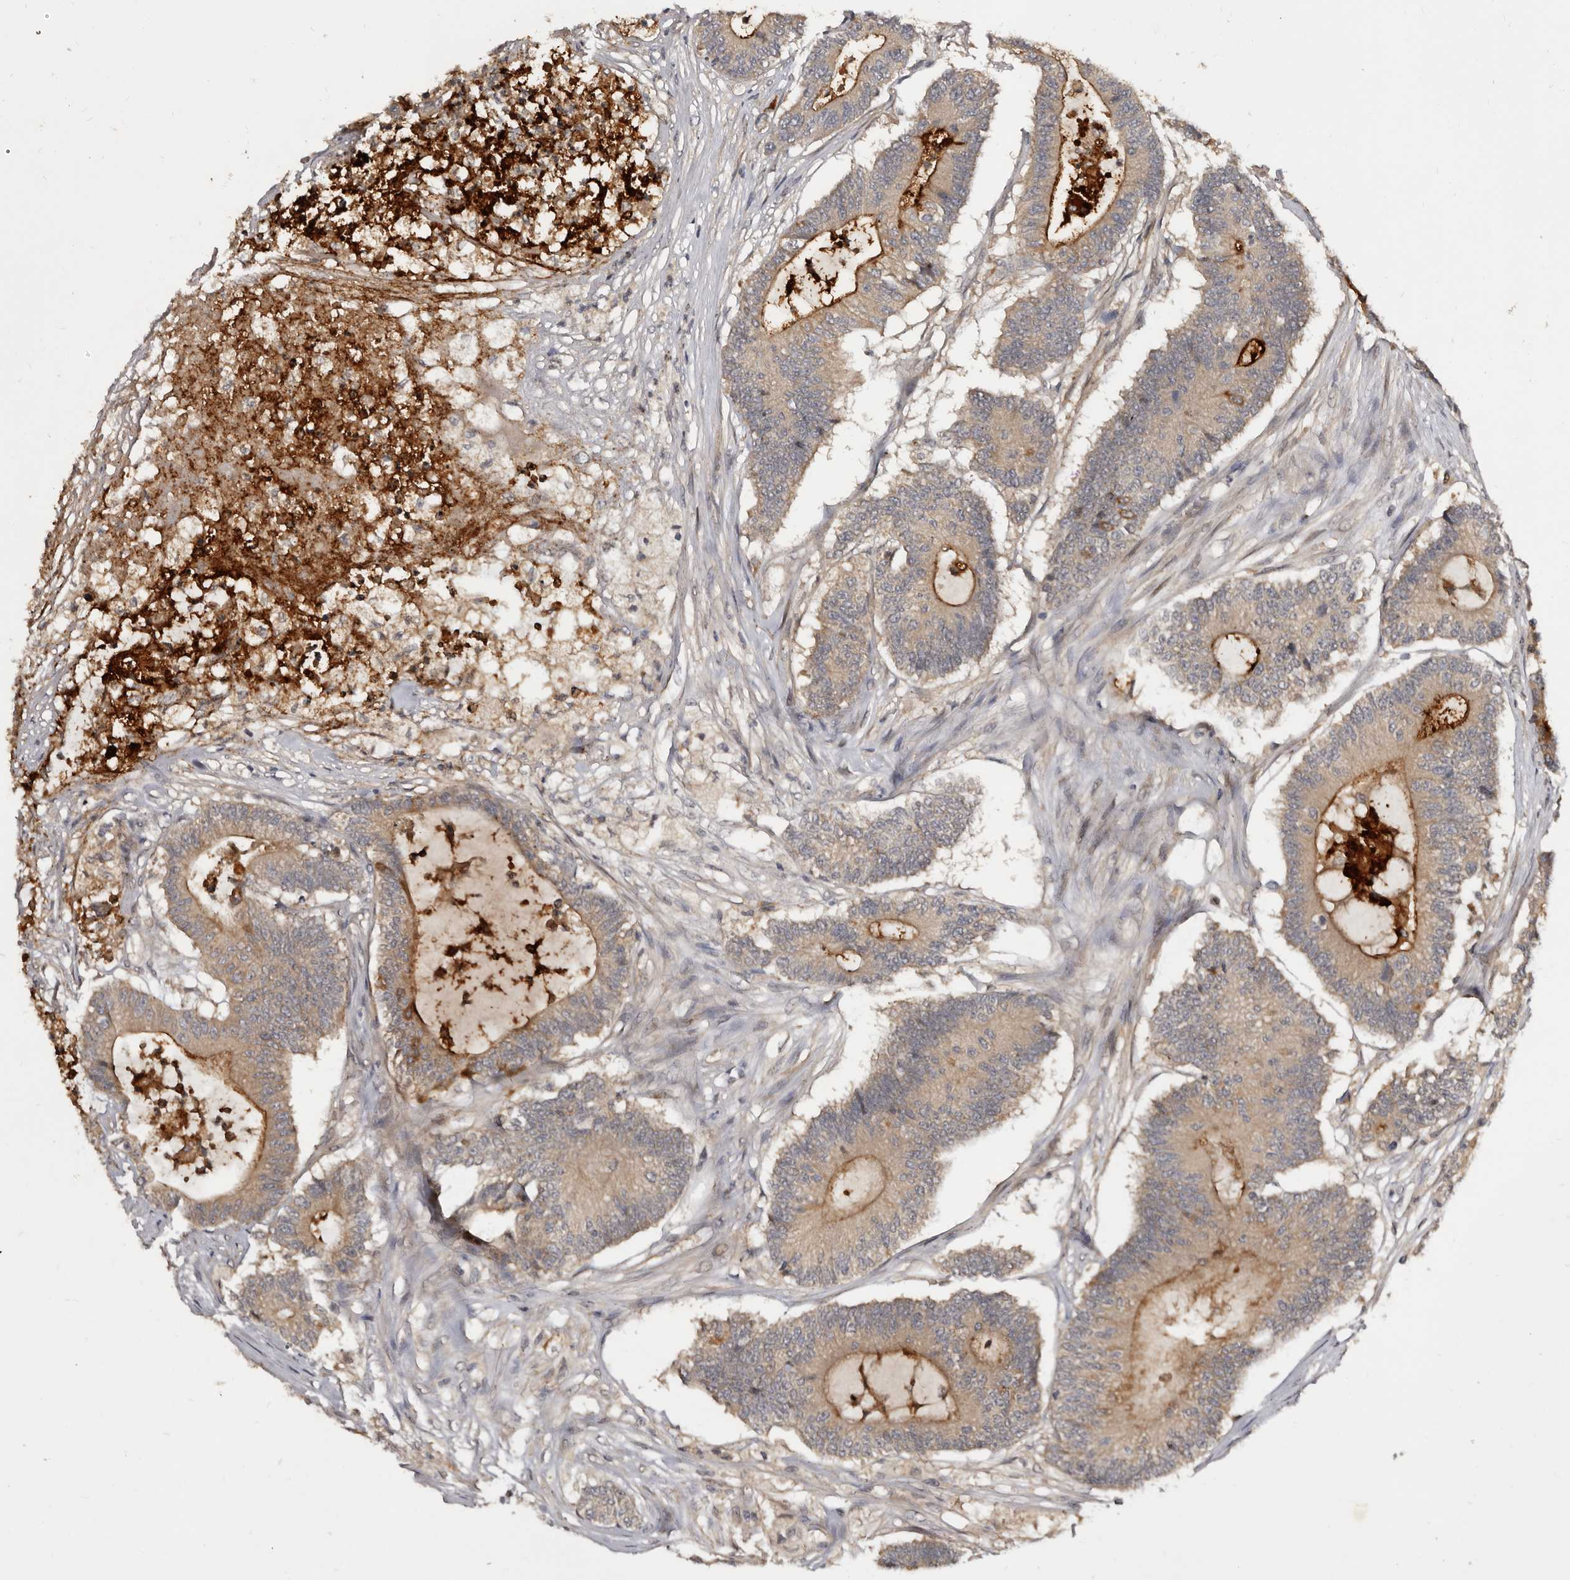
{"staining": {"intensity": "moderate", "quantity": "<25%", "location": "cytoplasmic/membranous"}, "tissue": "colorectal cancer", "cell_type": "Tumor cells", "image_type": "cancer", "snomed": [{"axis": "morphology", "description": "Adenocarcinoma, NOS"}, {"axis": "topography", "description": "Colon"}], "caption": "Immunohistochemical staining of human colorectal cancer reveals low levels of moderate cytoplasmic/membranous positivity in approximately <25% of tumor cells.", "gene": "INAVA", "patient": {"sex": "female", "age": 84}}